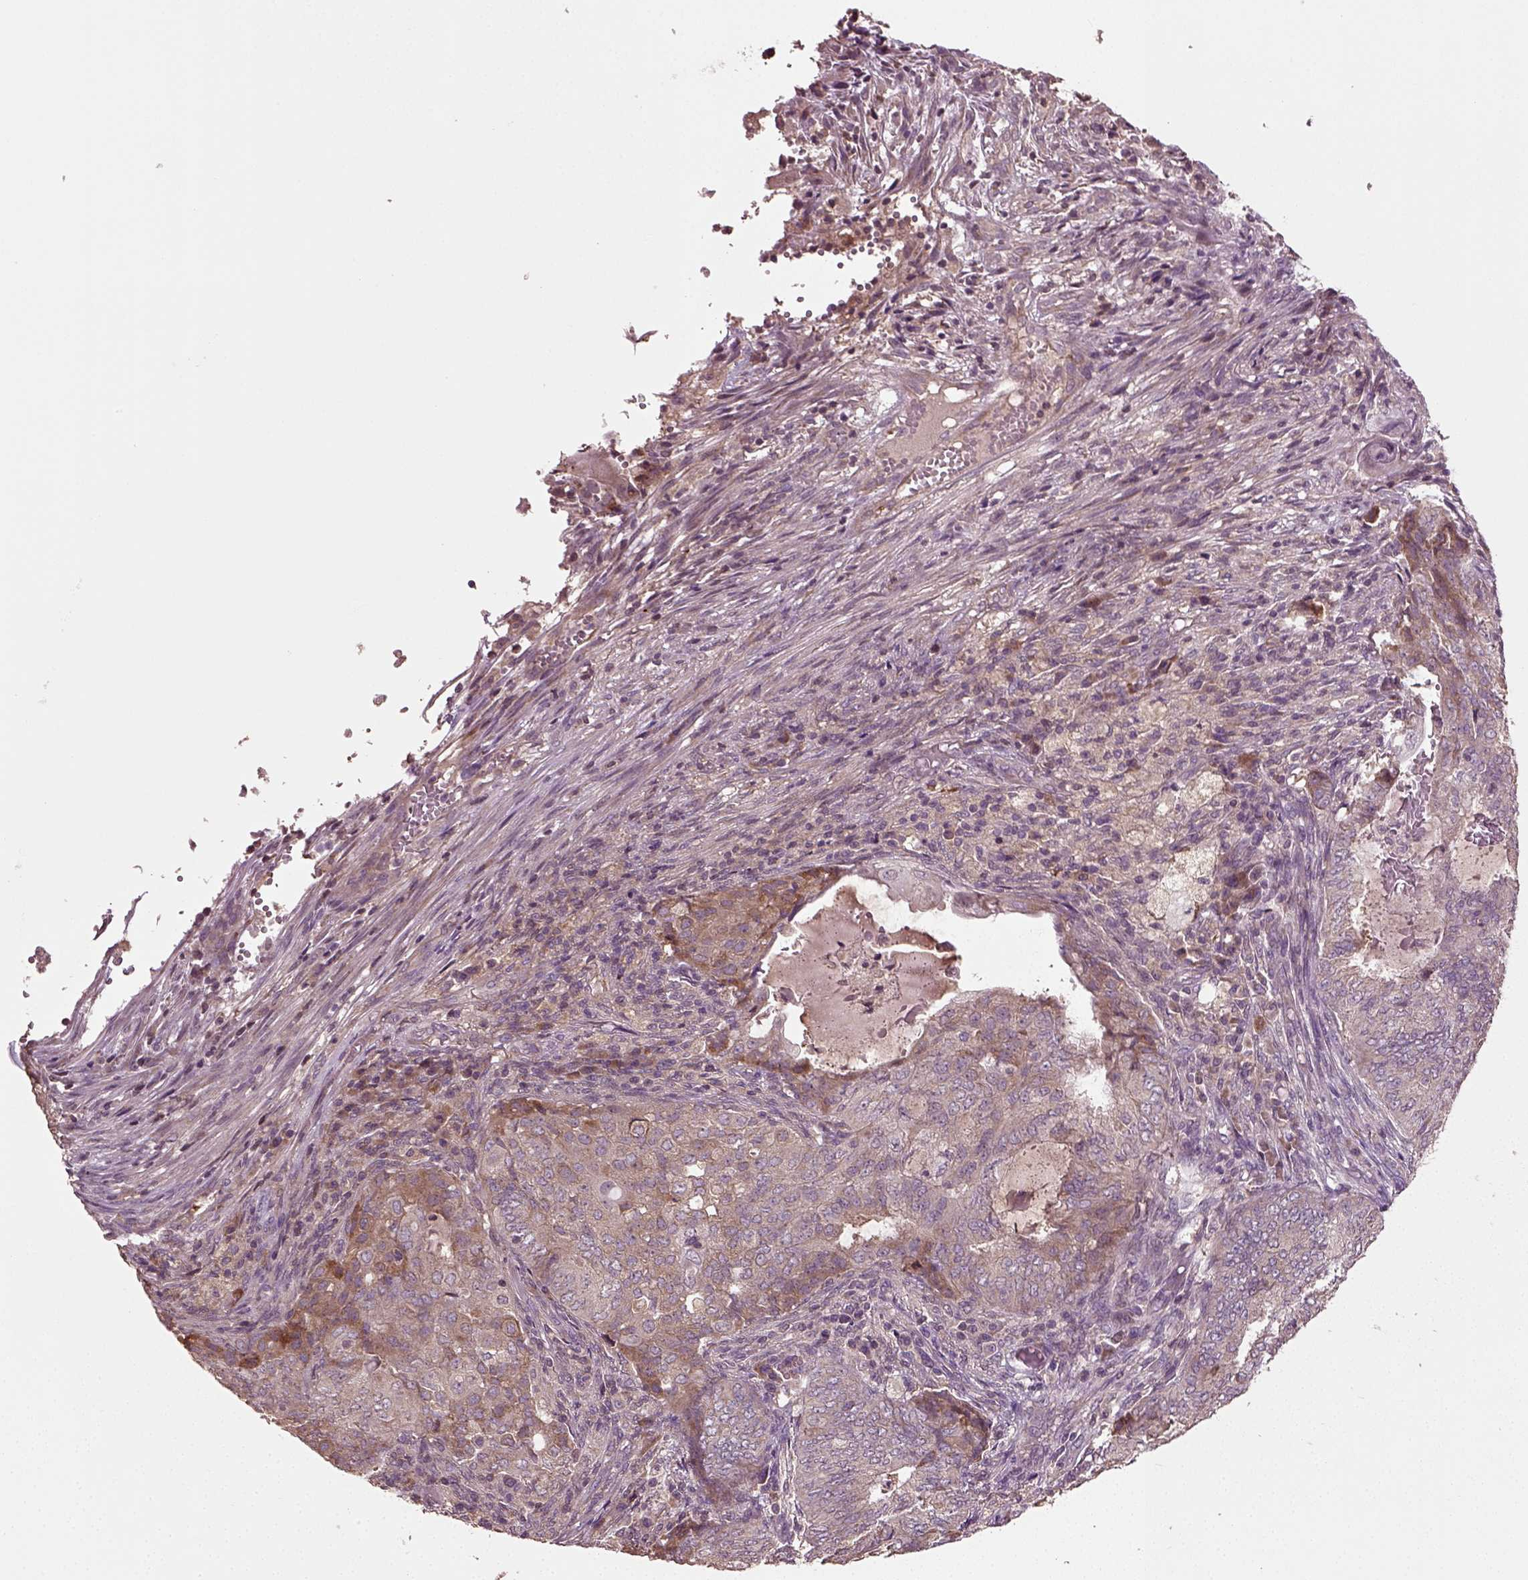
{"staining": {"intensity": "moderate", "quantity": "<25%", "location": "cytoplasmic/membranous"}, "tissue": "endometrial cancer", "cell_type": "Tumor cells", "image_type": "cancer", "snomed": [{"axis": "morphology", "description": "Adenocarcinoma, NOS"}, {"axis": "topography", "description": "Endometrium"}], "caption": "Immunohistochemistry (DAB) staining of endometrial adenocarcinoma demonstrates moderate cytoplasmic/membranous protein staining in about <25% of tumor cells.", "gene": "ERV3-1", "patient": {"sex": "female", "age": 62}}